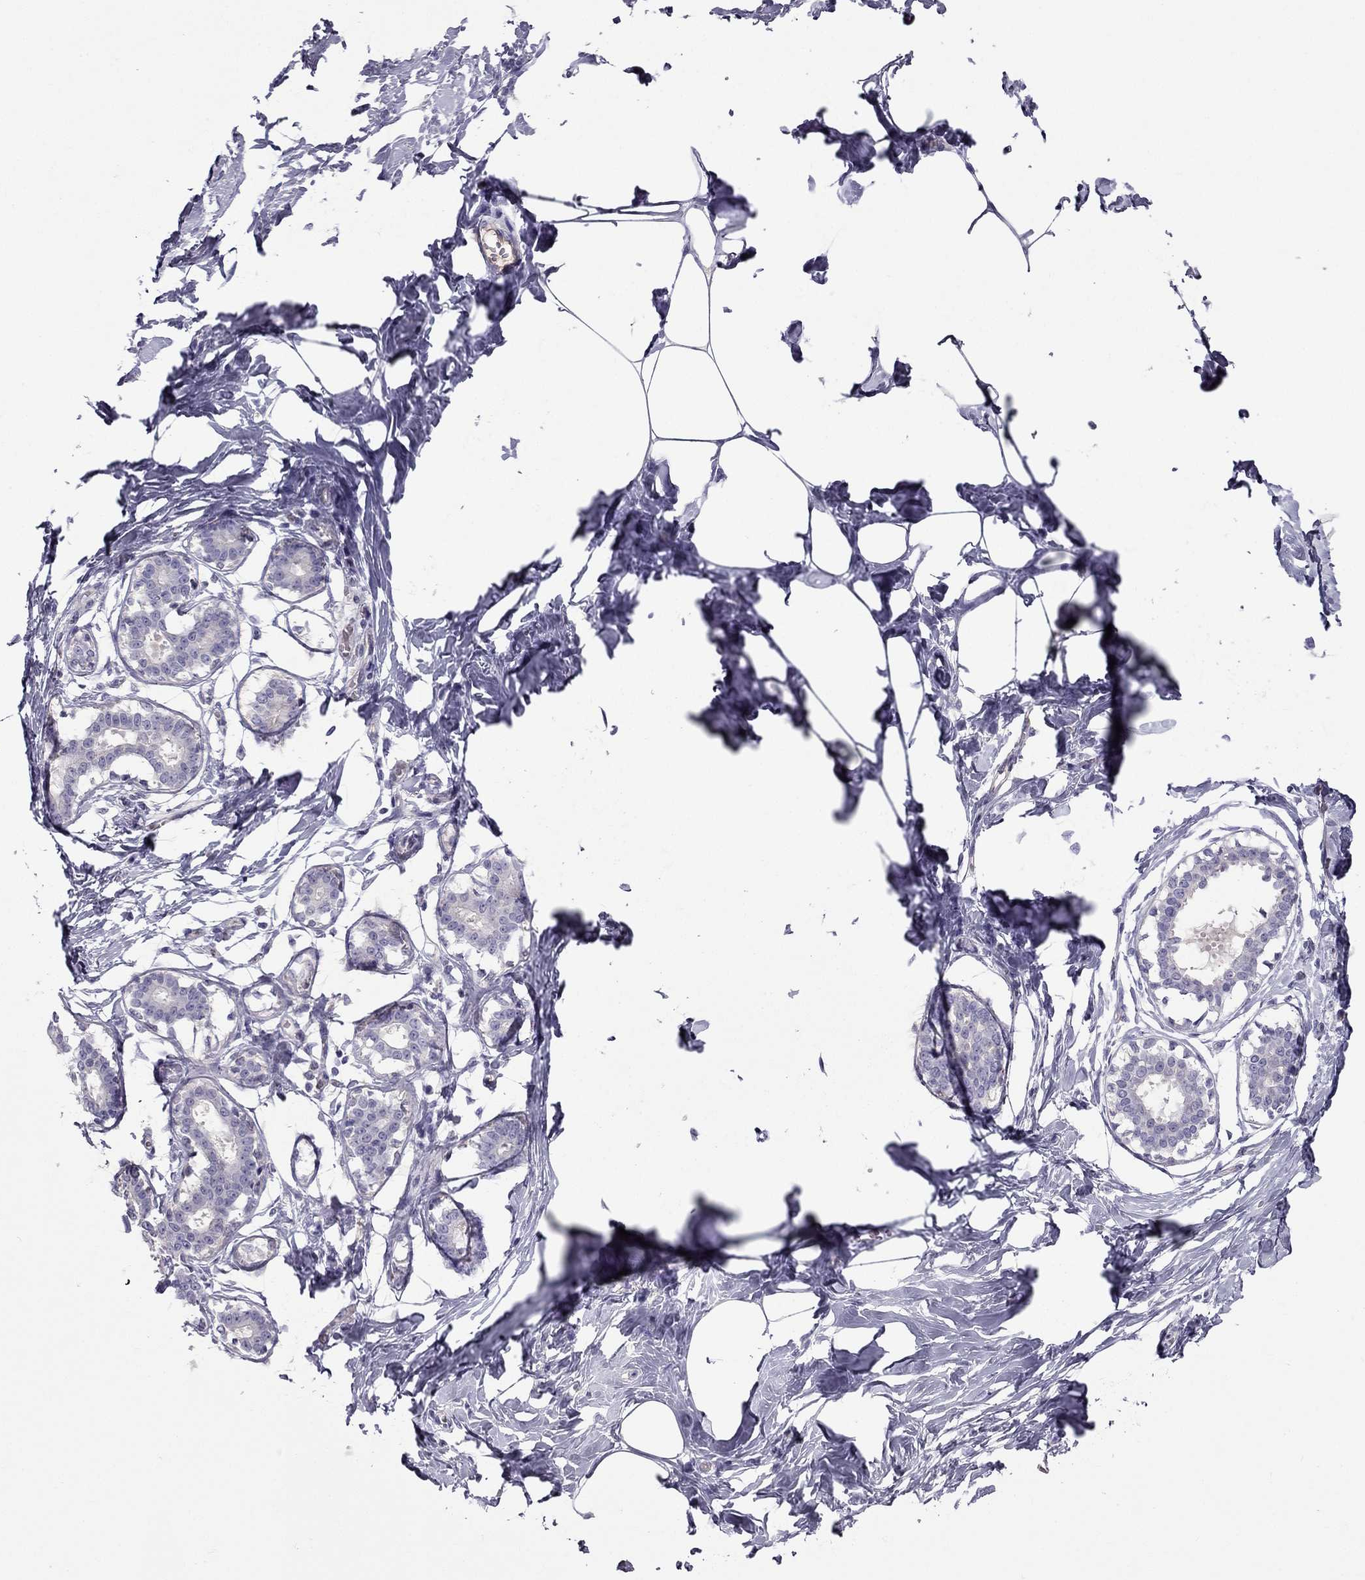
{"staining": {"intensity": "negative", "quantity": "none", "location": "none"}, "tissue": "breast", "cell_type": "Adipocytes", "image_type": "normal", "snomed": [{"axis": "morphology", "description": "Normal tissue, NOS"}, {"axis": "morphology", "description": "Lobular carcinoma, in situ"}, {"axis": "topography", "description": "Breast"}], "caption": "Adipocytes show no significant positivity in benign breast. Nuclei are stained in blue.", "gene": "STOML3", "patient": {"sex": "female", "age": 35}}